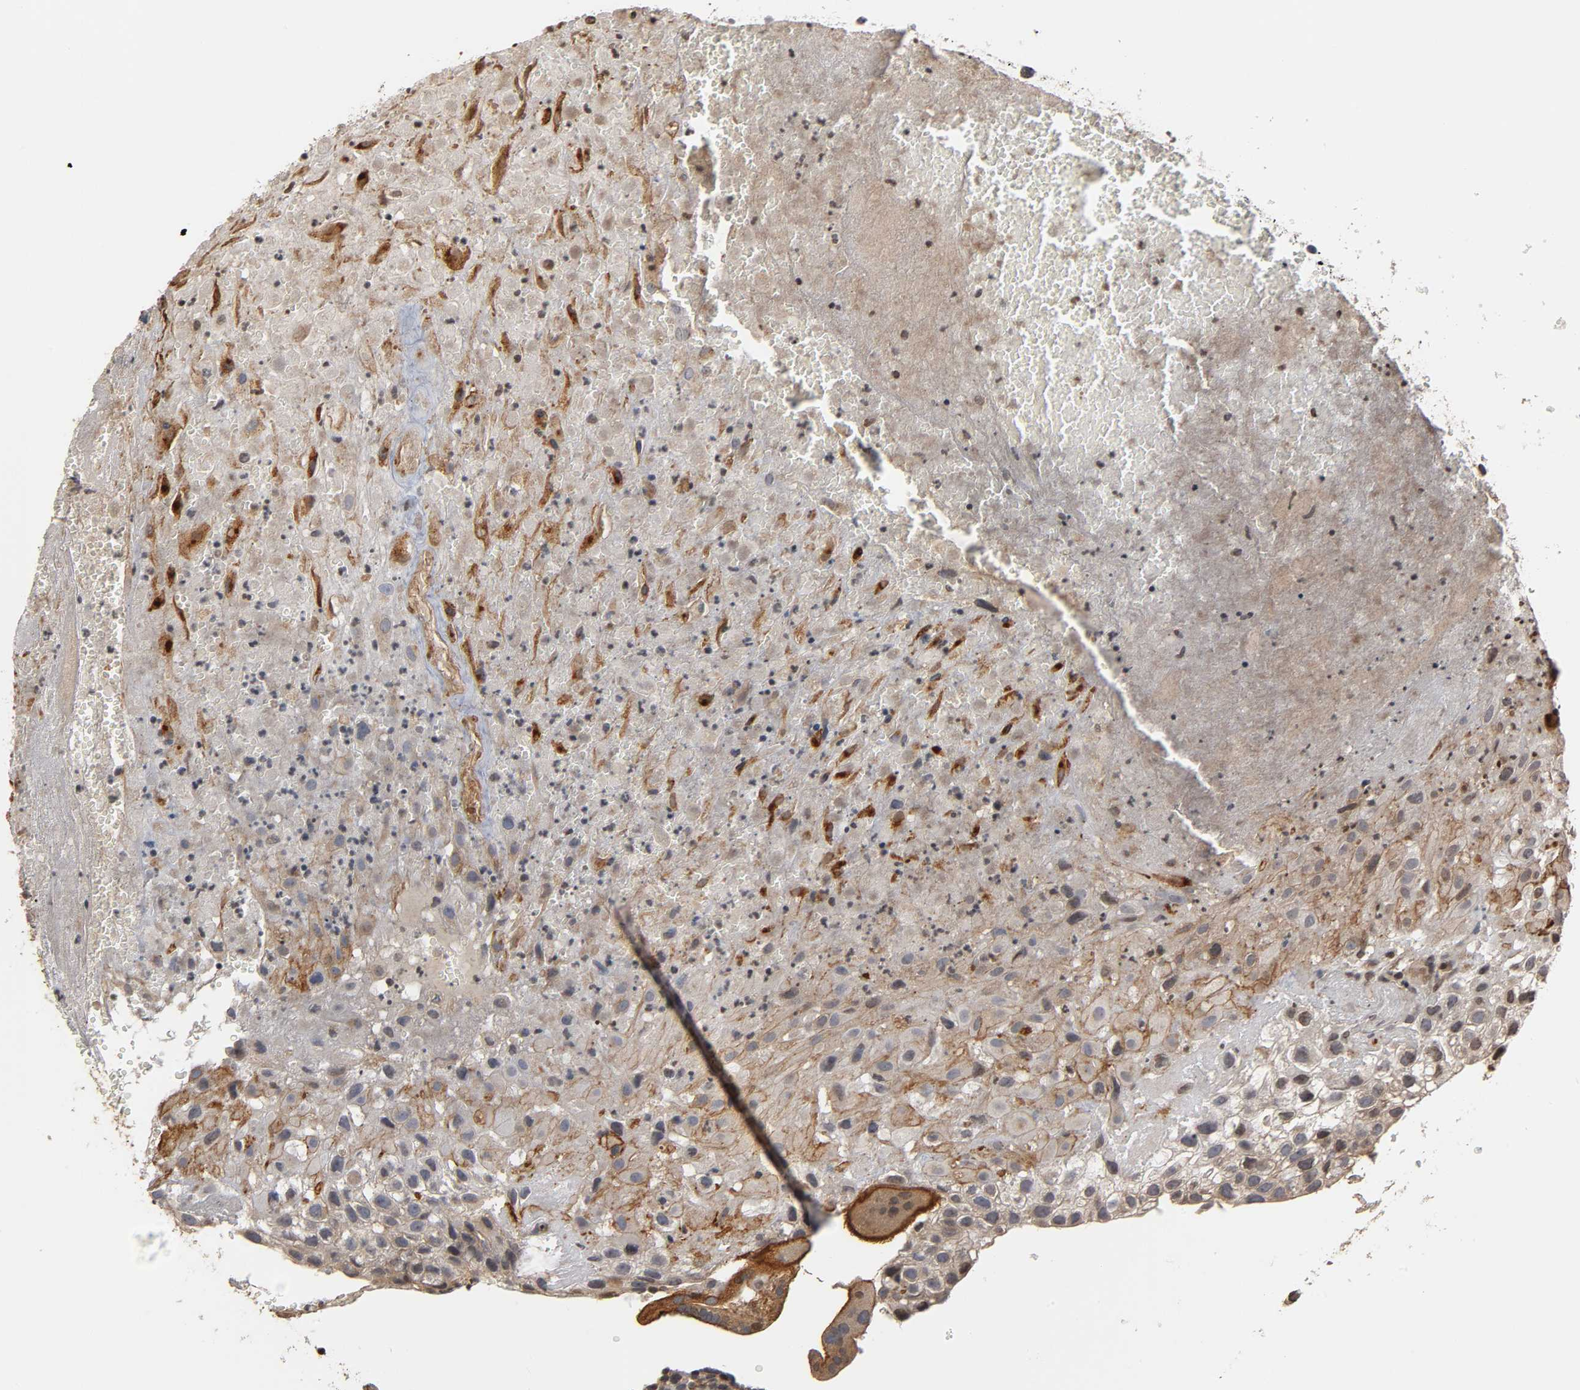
{"staining": {"intensity": "weak", "quantity": "25%-75%", "location": "cytoplasmic/membranous"}, "tissue": "placenta", "cell_type": "Decidual cells", "image_type": "normal", "snomed": [{"axis": "morphology", "description": "Normal tissue, NOS"}, {"axis": "topography", "description": "Placenta"}], "caption": "DAB (3,3'-diaminobenzidine) immunohistochemical staining of normal placenta reveals weak cytoplasmic/membranous protein positivity in about 25%-75% of decidual cells. (Brightfield microscopy of DAB IHC at high magnification).", "gene": "ITGAV", "patient": {"sex": "female", "age": 19}}